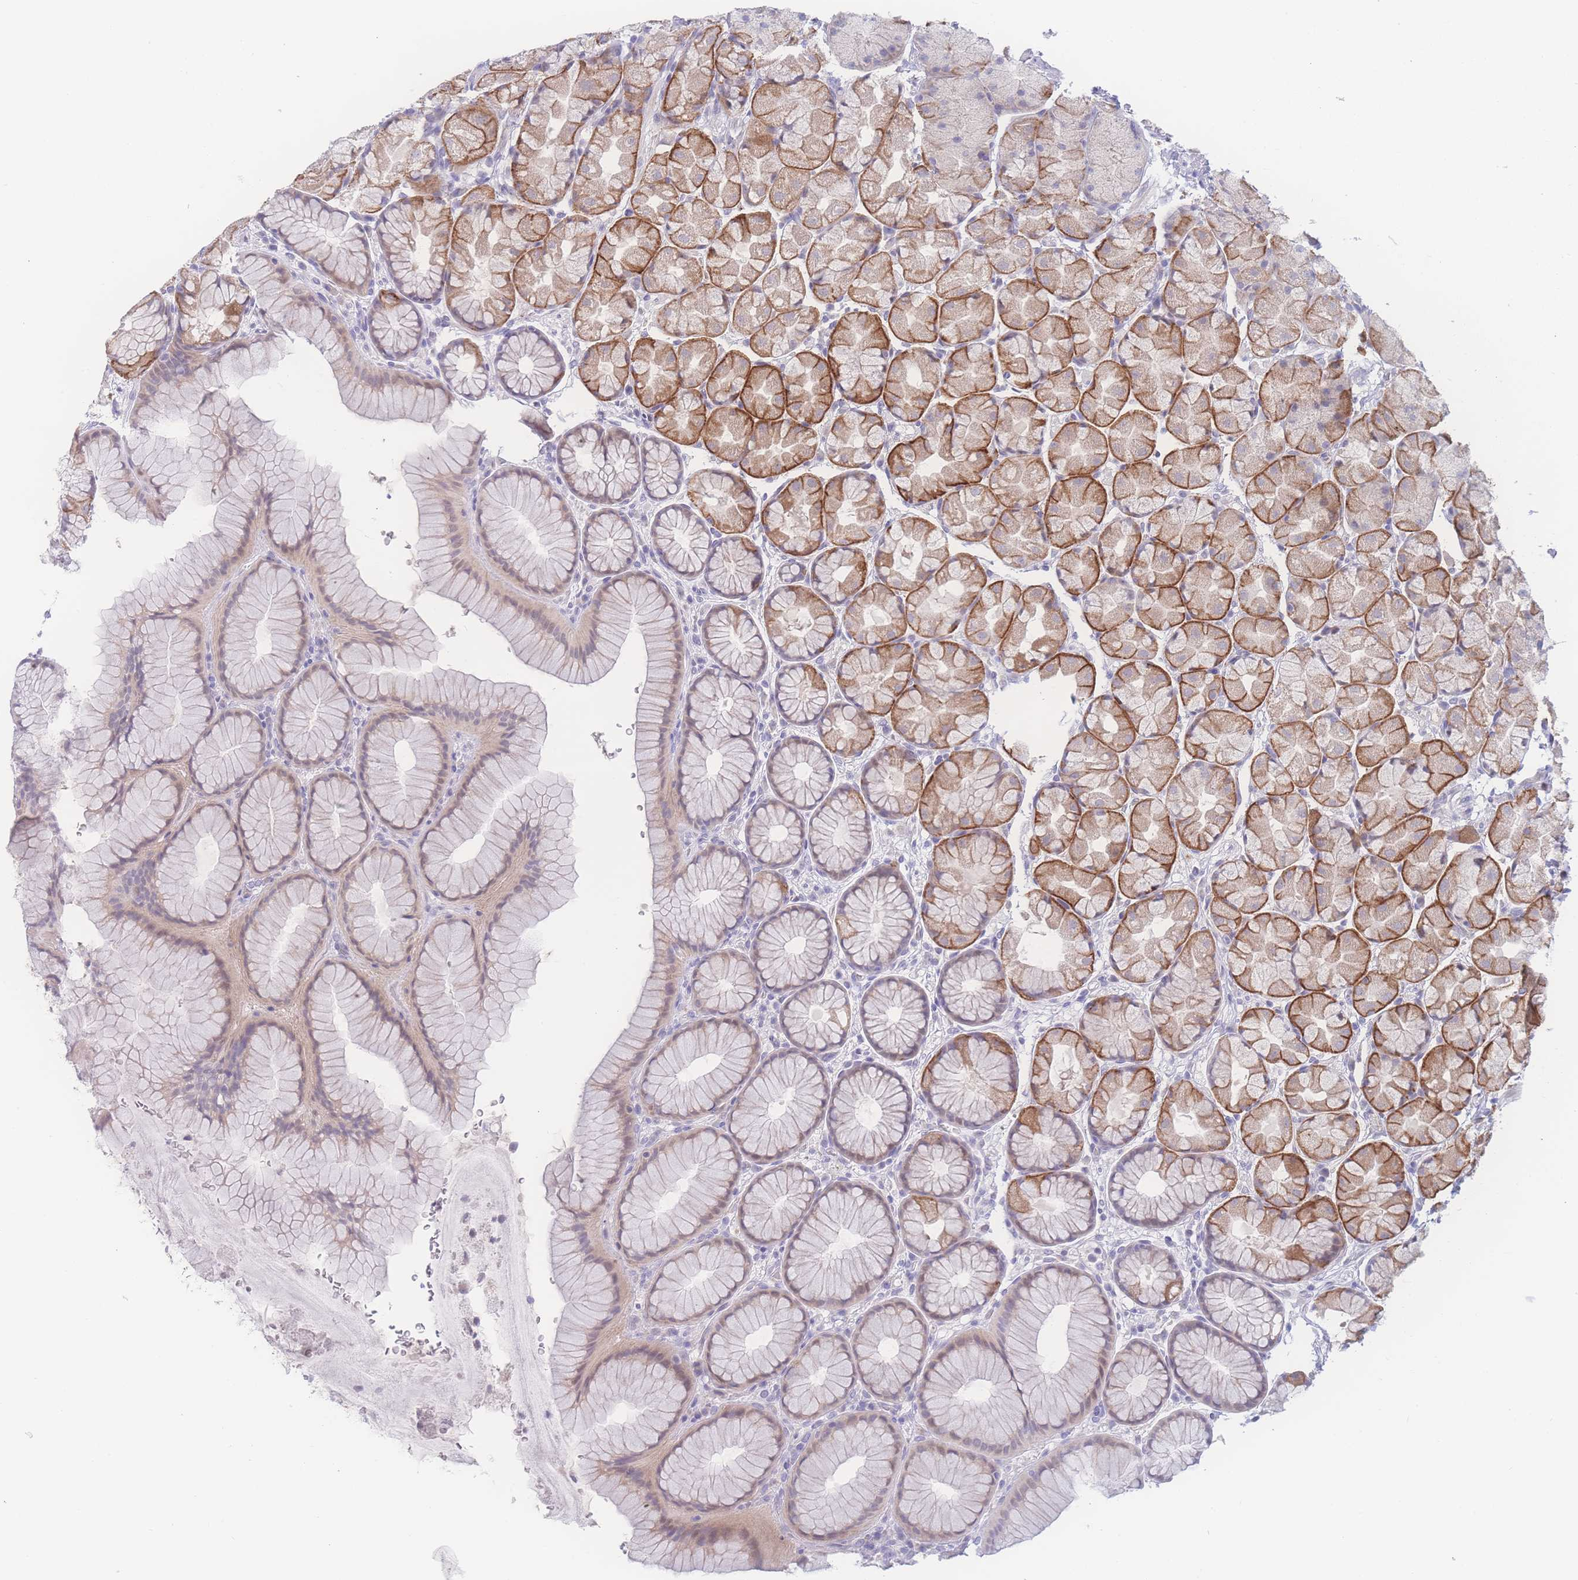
{"staining": {"intensity": "moderate", "quantity": "25%-75%", "location": "cytoplasmic/membranous"}, "tissue": "stomach", "cell_type": "Glandular cells", "image_type": "normal", "snomed": [{"axis": "morphology", "description": "Normal tissue, NOS"}, {"axis": "topography", "description": "Stomach"}], "caption": "Immunohistochemical staining of unremarkable human stomach displays moderate cytoplasmic/membranous protein staining in approximately 25%-75% of glandular cells.", "gene": "PRSS22", "patient": {"sex": "male", "age": 57}}